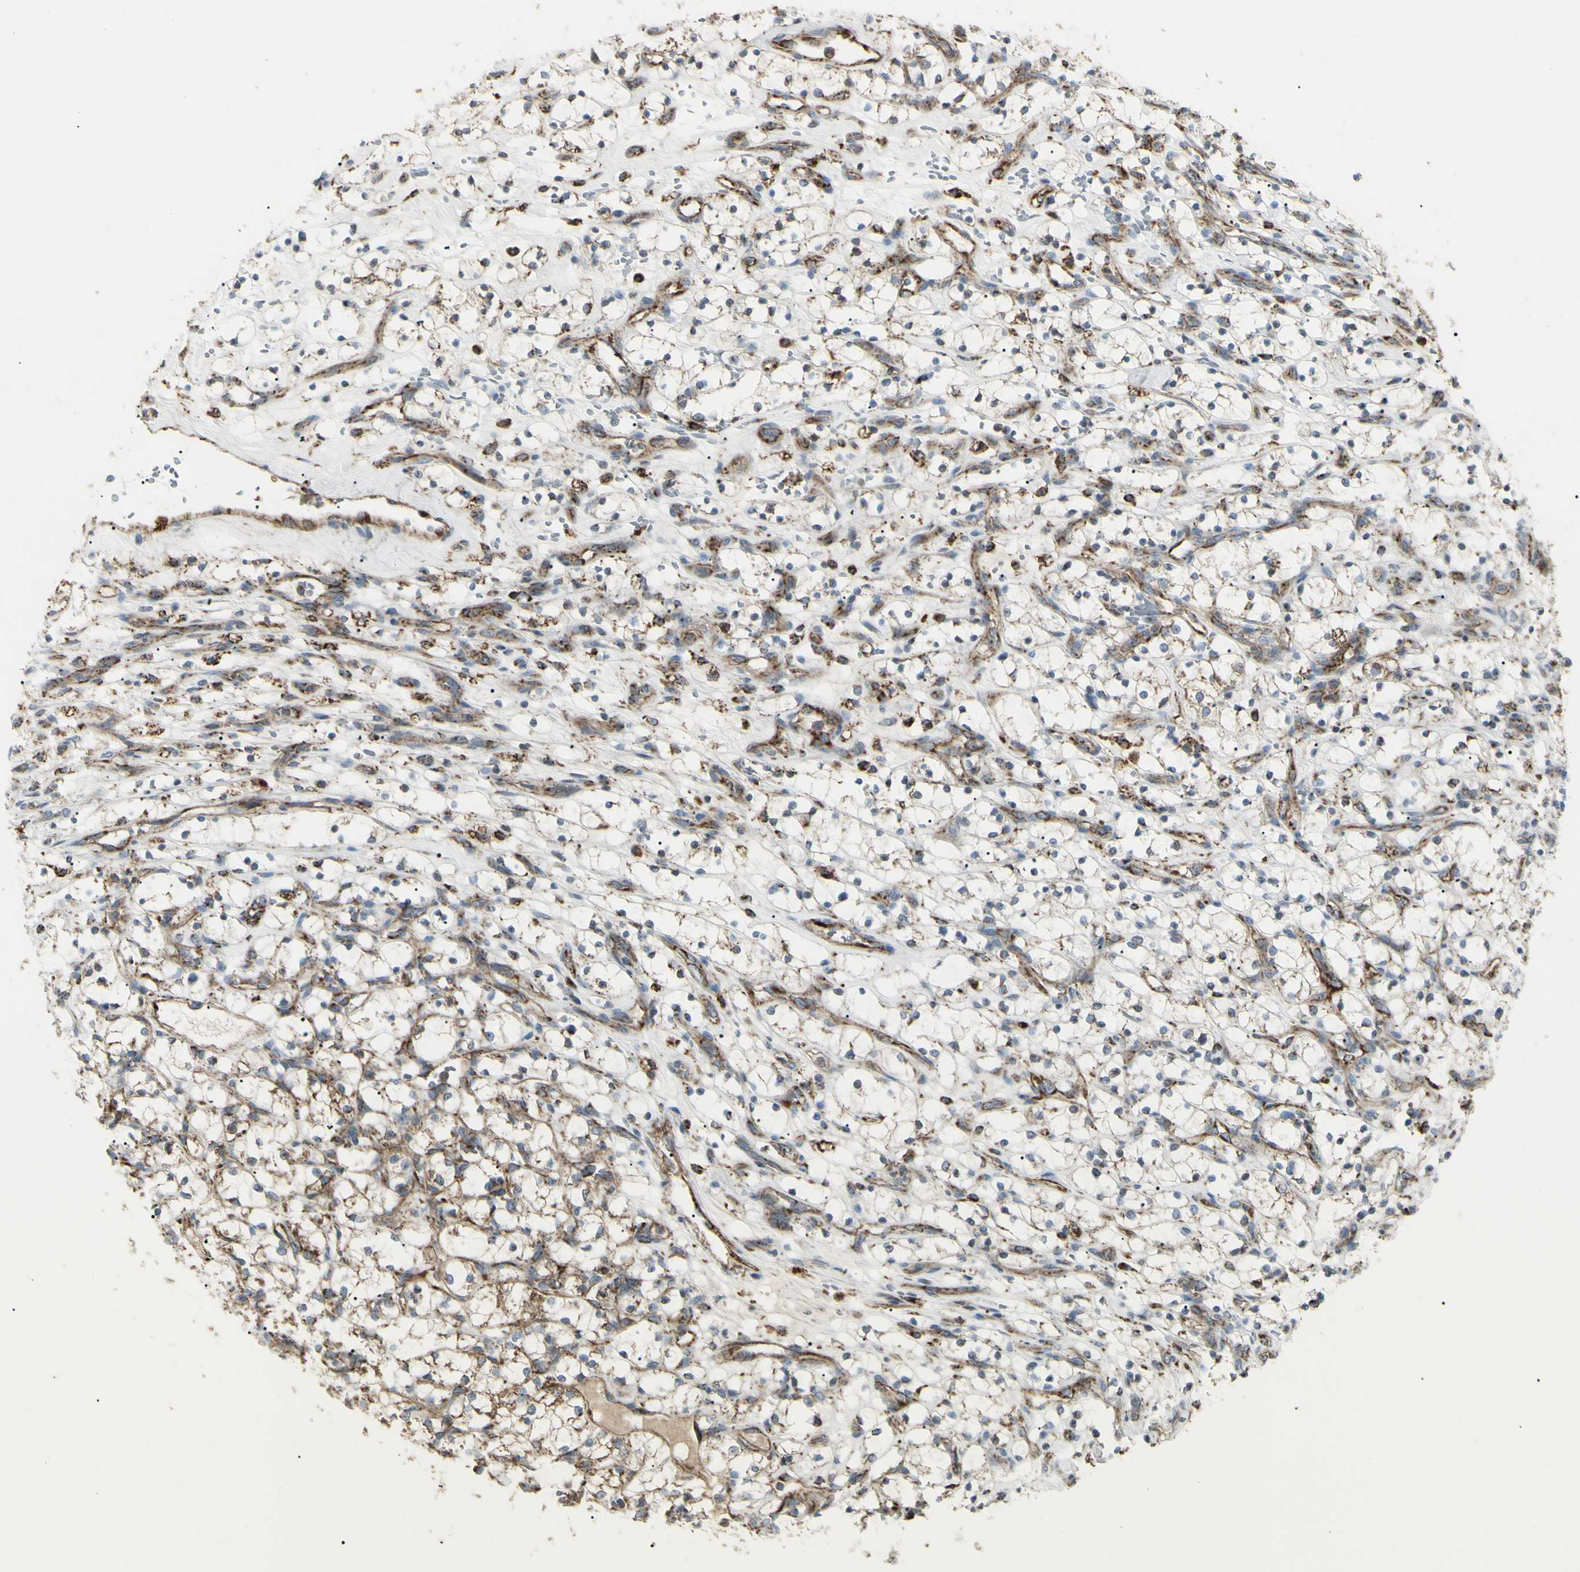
{"staining": {"intensity": "moderate", "quantity": "<25%", "location": "cytoplasmic/membranous"}, "tissue": "renal cancer", "cell_type": "Tumor cells", "image_type": "cancer", "snomed": [{"axis": "morphology", "description": "Adenocarcinoma, NOS"}, {"axis": "topography", "description": "Kidney"}], "caption": "Immunohistochemistry (IHC) photomicrograph of renal cancer stained for a protein (brown), which displays low levels of moderate cytoplasmic/membranous expression in about <25% of tumor cells.", "gene": "CYB5R1", "patient": {"sex": "female", "age": 69}}